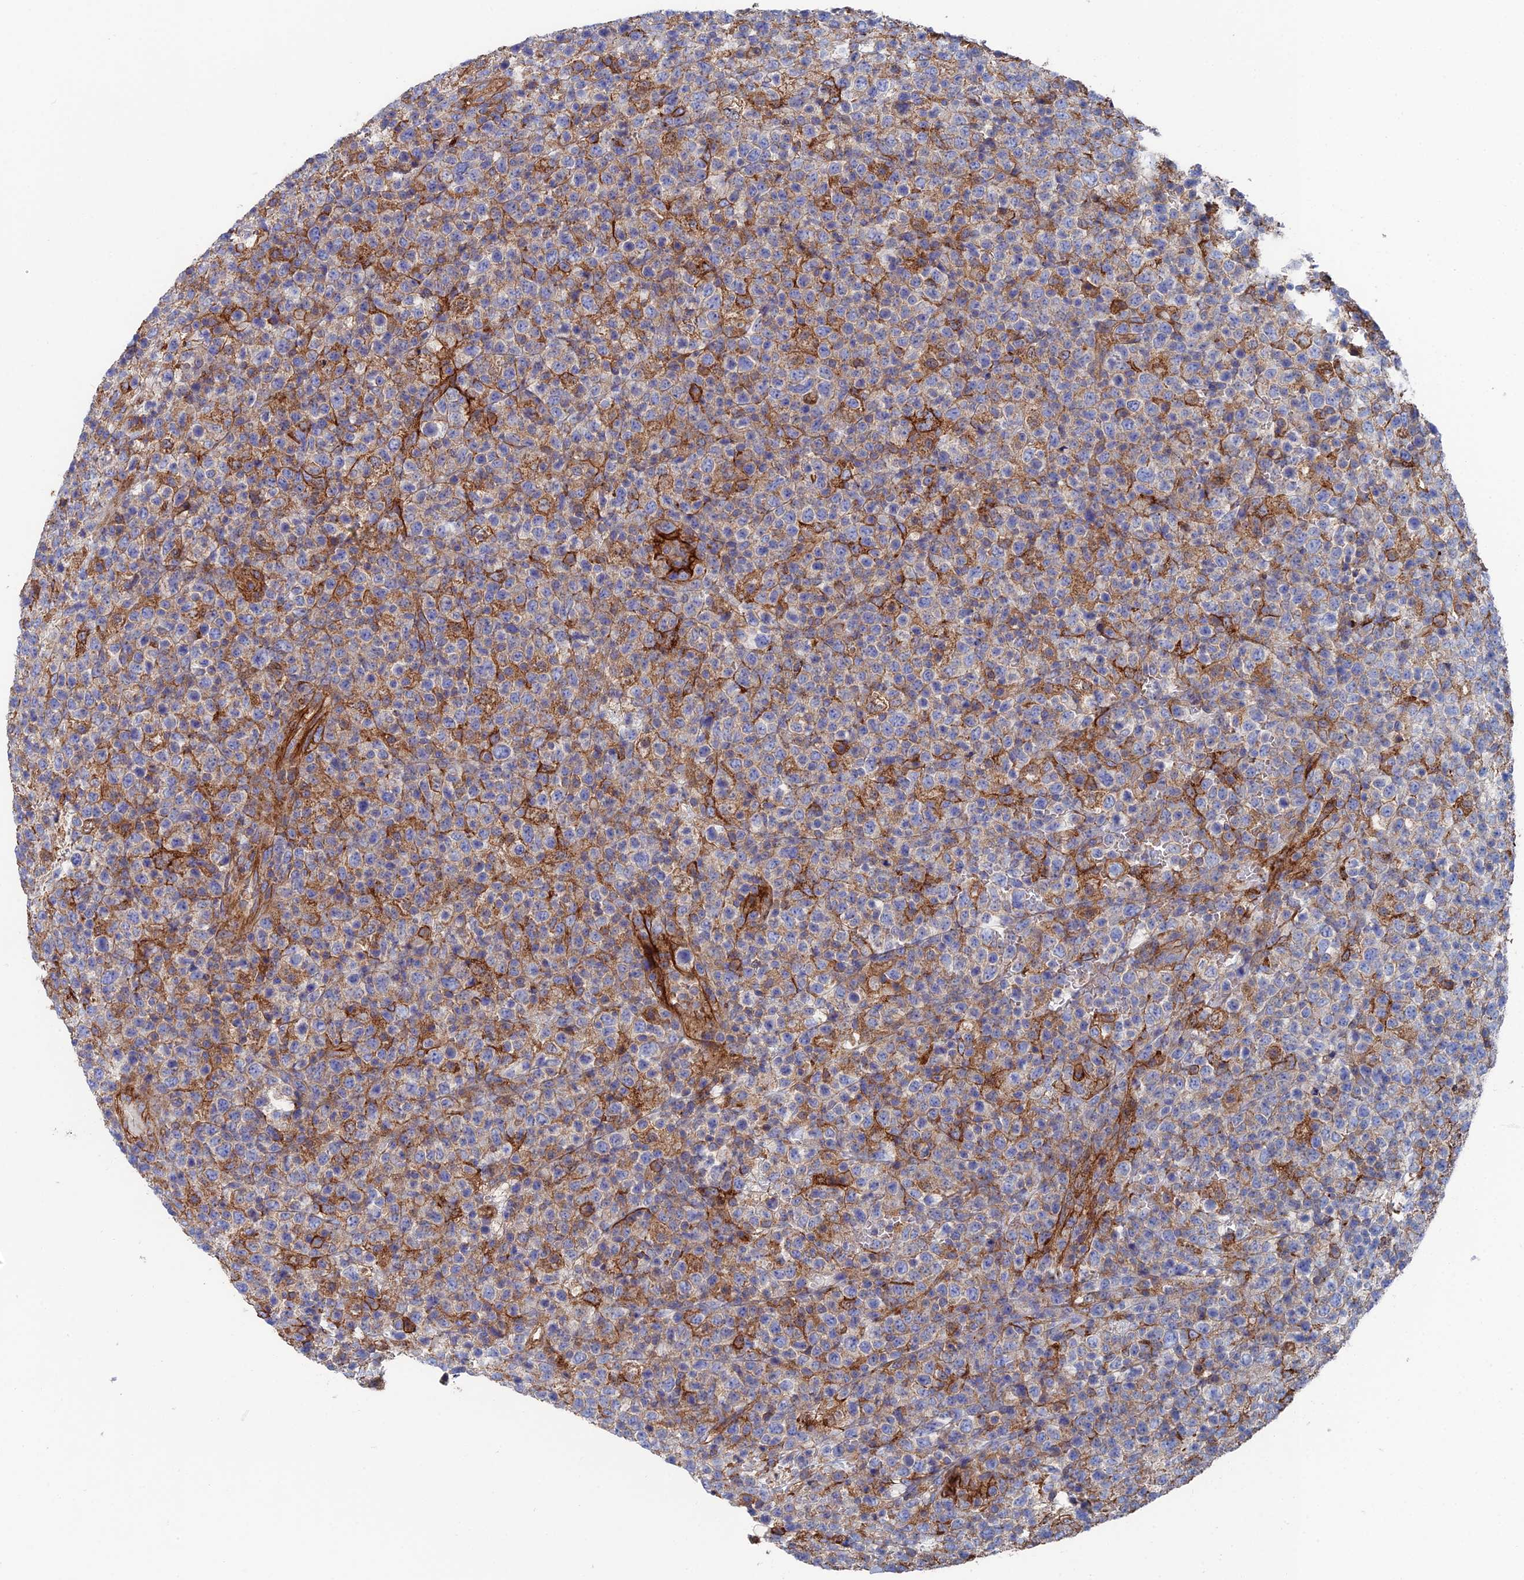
{"staining": {"intensity": "negative", "quantity": "none", "location": "none"}, "tissue": "lymphoma", "cell_type": "Tumor cells", "image_type": "cancer", "snomed": [{"axis": "morphology", "description": "Malignant lymphoma, non-Hodgkin's type, High grade"}, {"axis": "topography", "description": "Colon"}], "caption": "Tumor cells show no significant positivity in lymphoma.", "gene": "SNX11", "patient": {"sex": "female", "age": 53}}